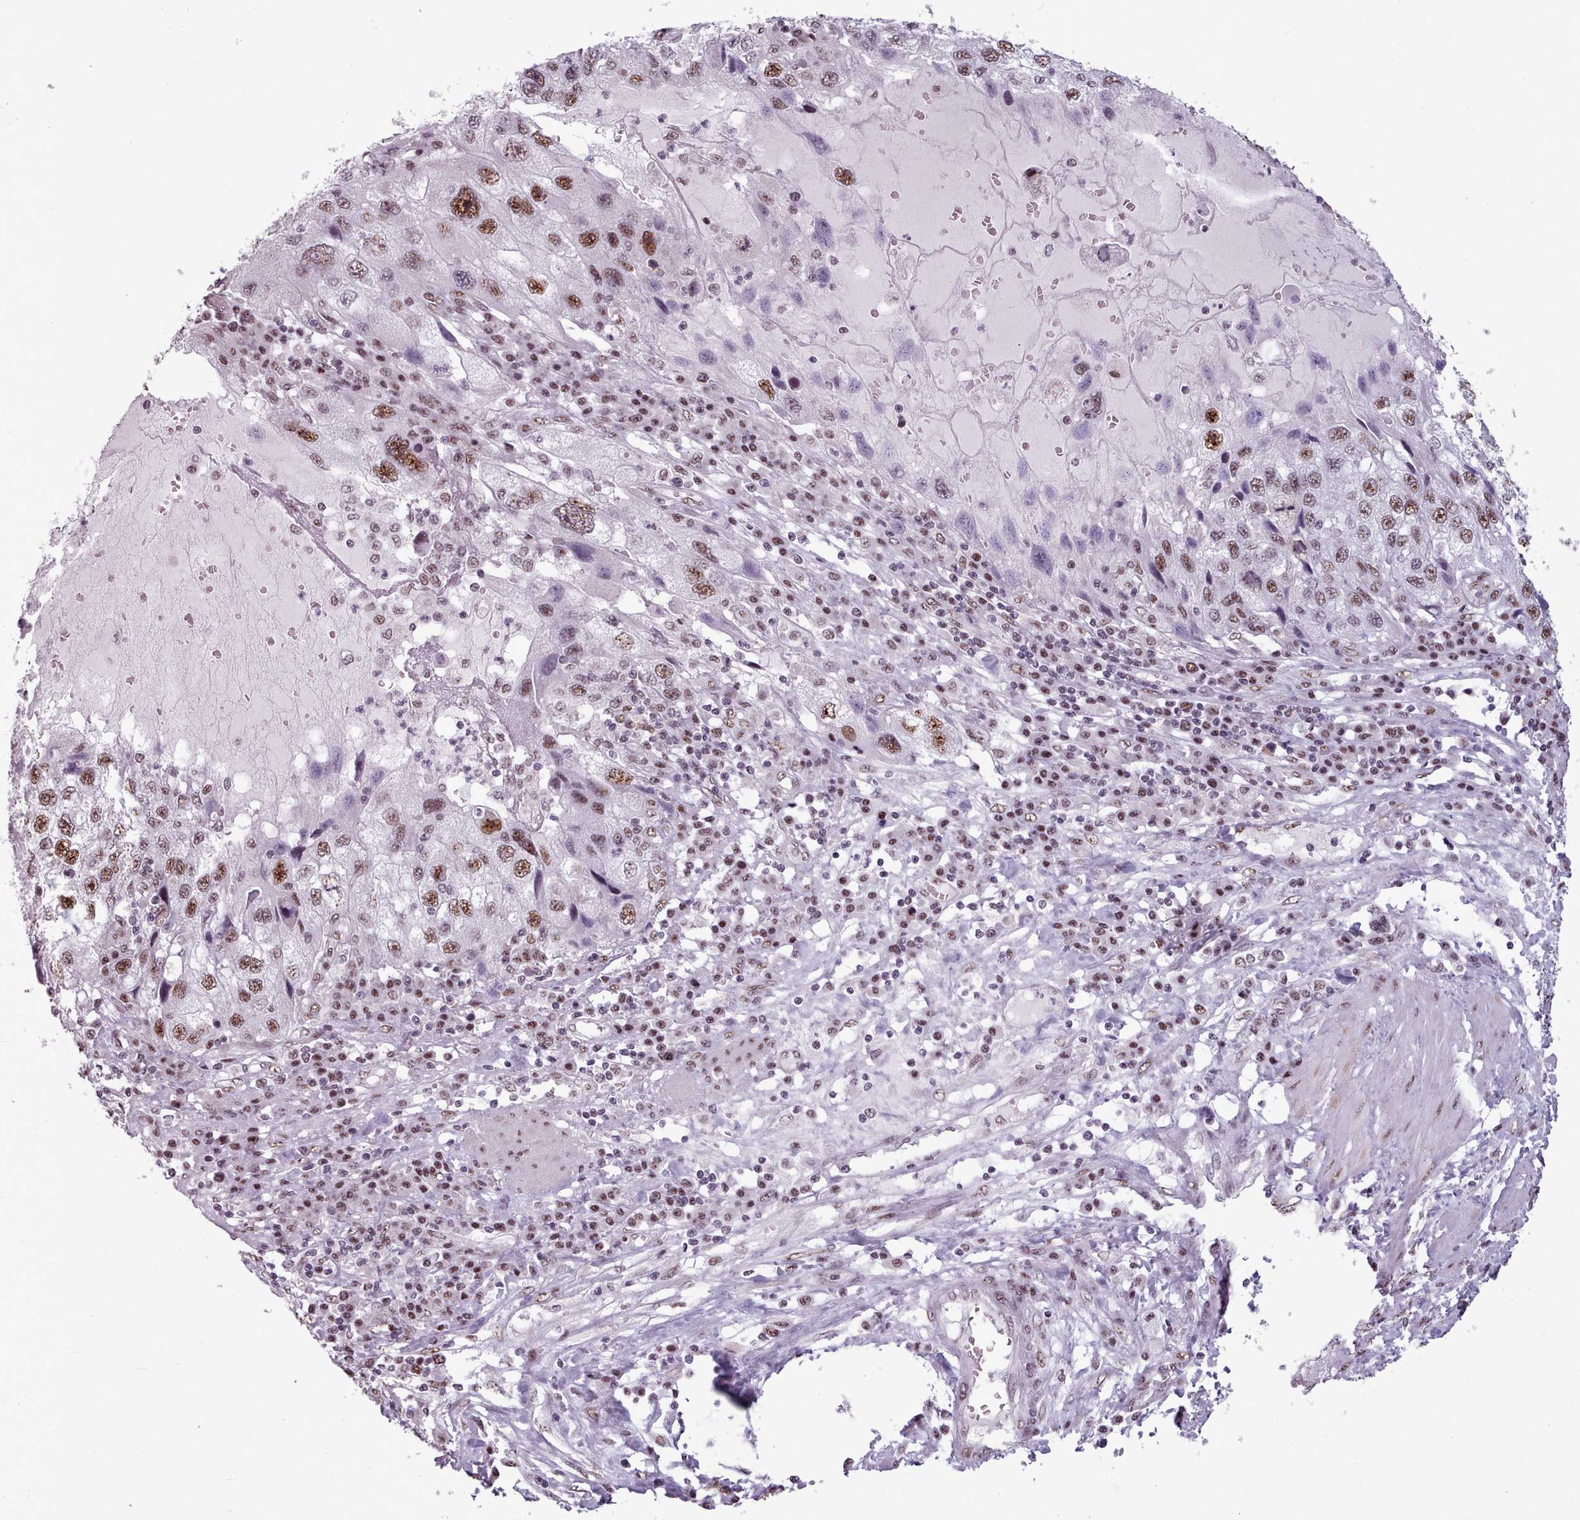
{"staining": {"intensity": "moderate", "quantity": ">75%", "location": "nuclear"}, "tissue": "endometrial cancer", "cell_type": "Tumor cells", "image_type": "cancer", "snomed": [{"axis": "morphology", "description": "Adenocarcinoma, NOS"}, {"axis": "topography", "description": "Endometrium"}], "caption": "Protein staining exhibits moderate nuclear expression in about >75% of tumor cells in adenocarcinoma (endometrial). (Brightfield microscopy of DAB IHC at high magnification).", "gene": "SRRM1", "patient": {"sex": "female", "age": 49}}